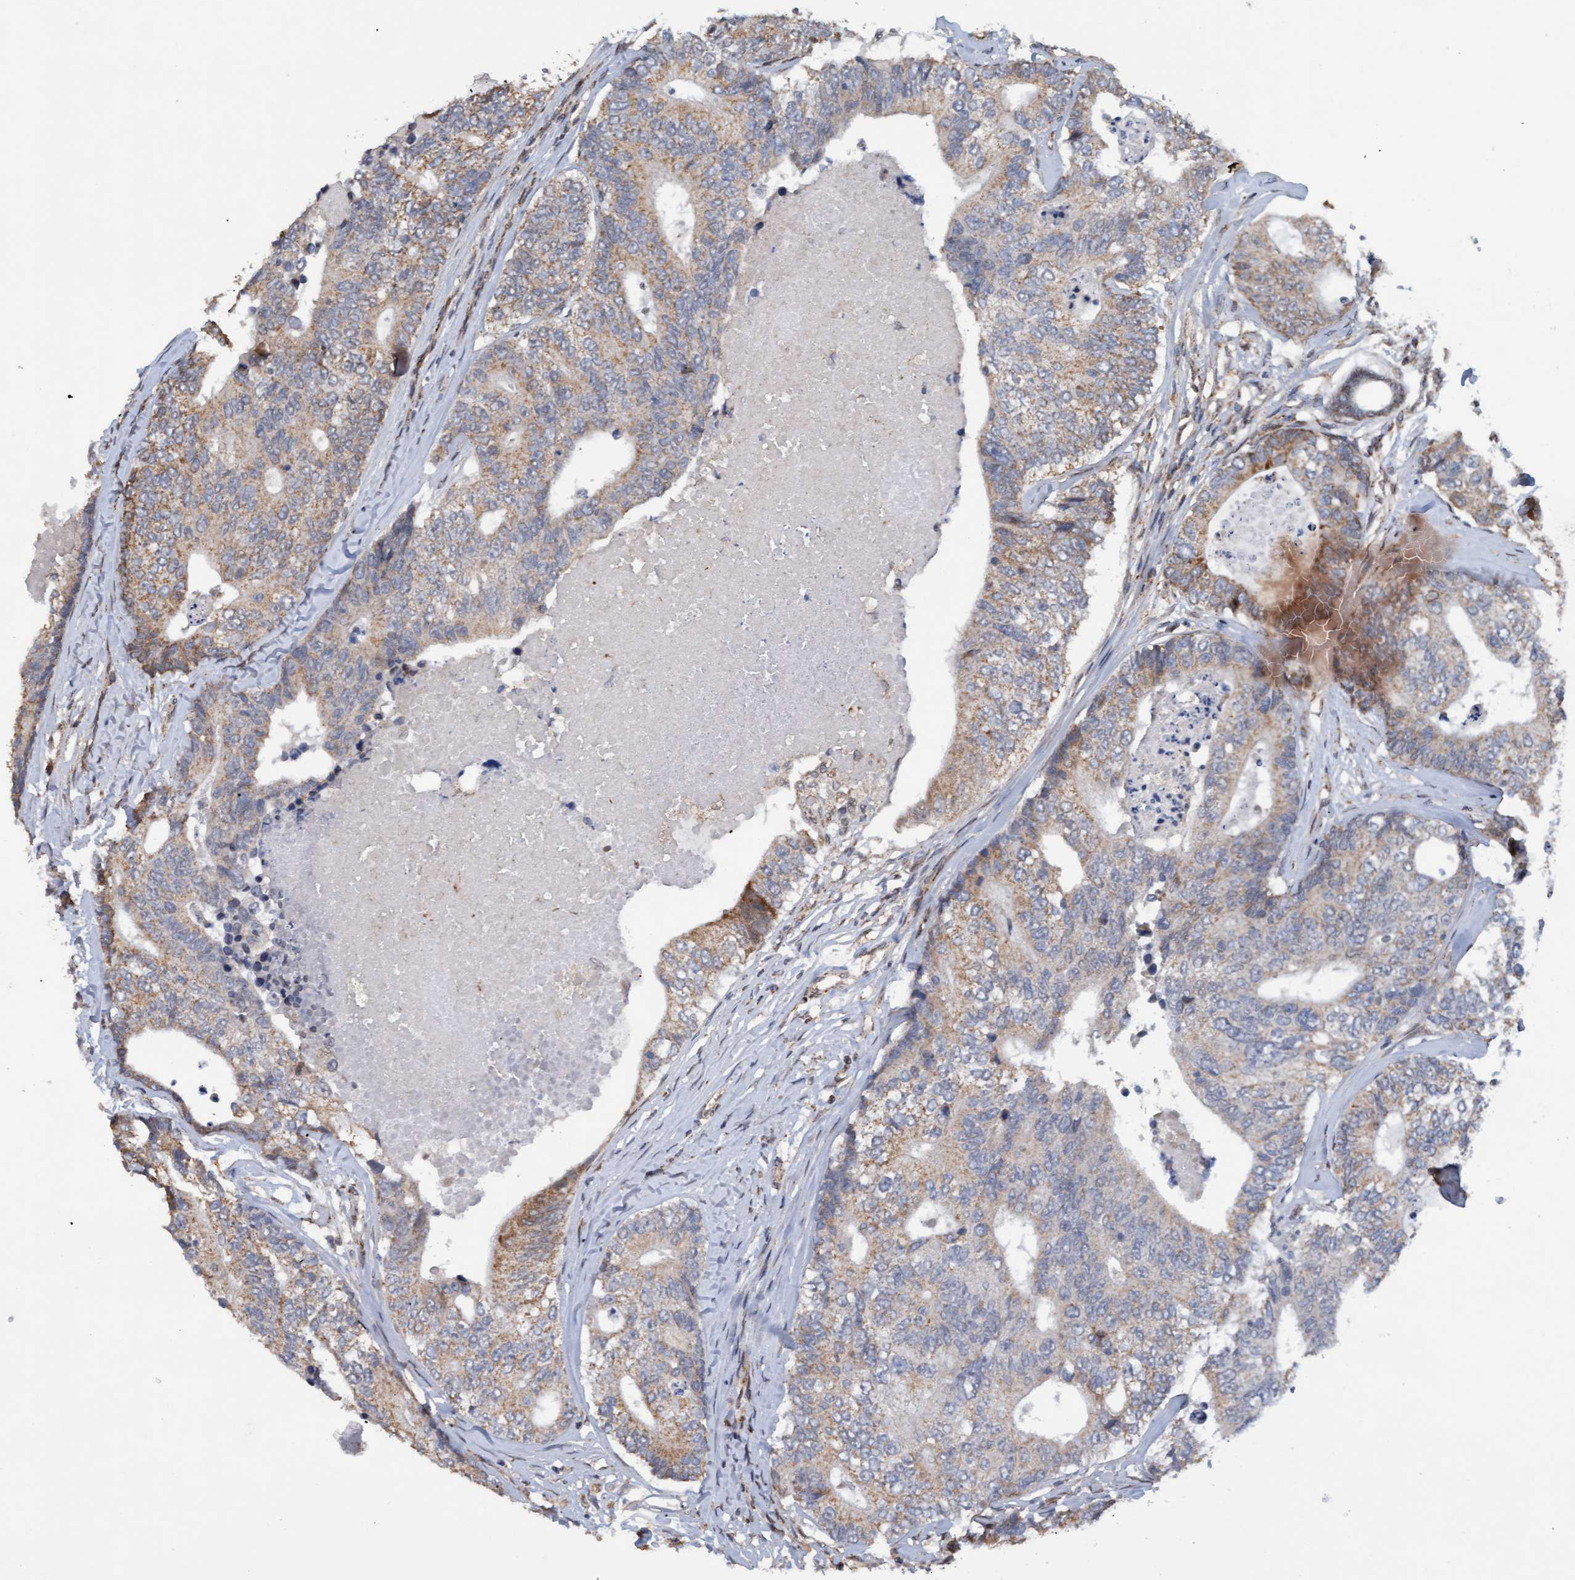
{"staining": {"intensity": "weak", "quantity": ">75%", "location": "cytoplasmic/membranous"}, "tissue": "colorectal cancer", "cell_type": "Tumor cells", "image_type": "cancer", "snomed": [{"axis": "morphology", "description": "Adenocarcinoma, NOS"}, {"axis": "topography", "description": "Colon"}], "caption": "An image of human adenocarcinoma (colorectal) stained for a protein displays weak cytoplasmic/membranous brown staining in tumor cells. (Stains: DAB in brown, nuclei in blue, Microscopy: brightfield microscopy at high magnification).", "gene": "MGLL", "patient": {"sex": "female", "age": 67}}